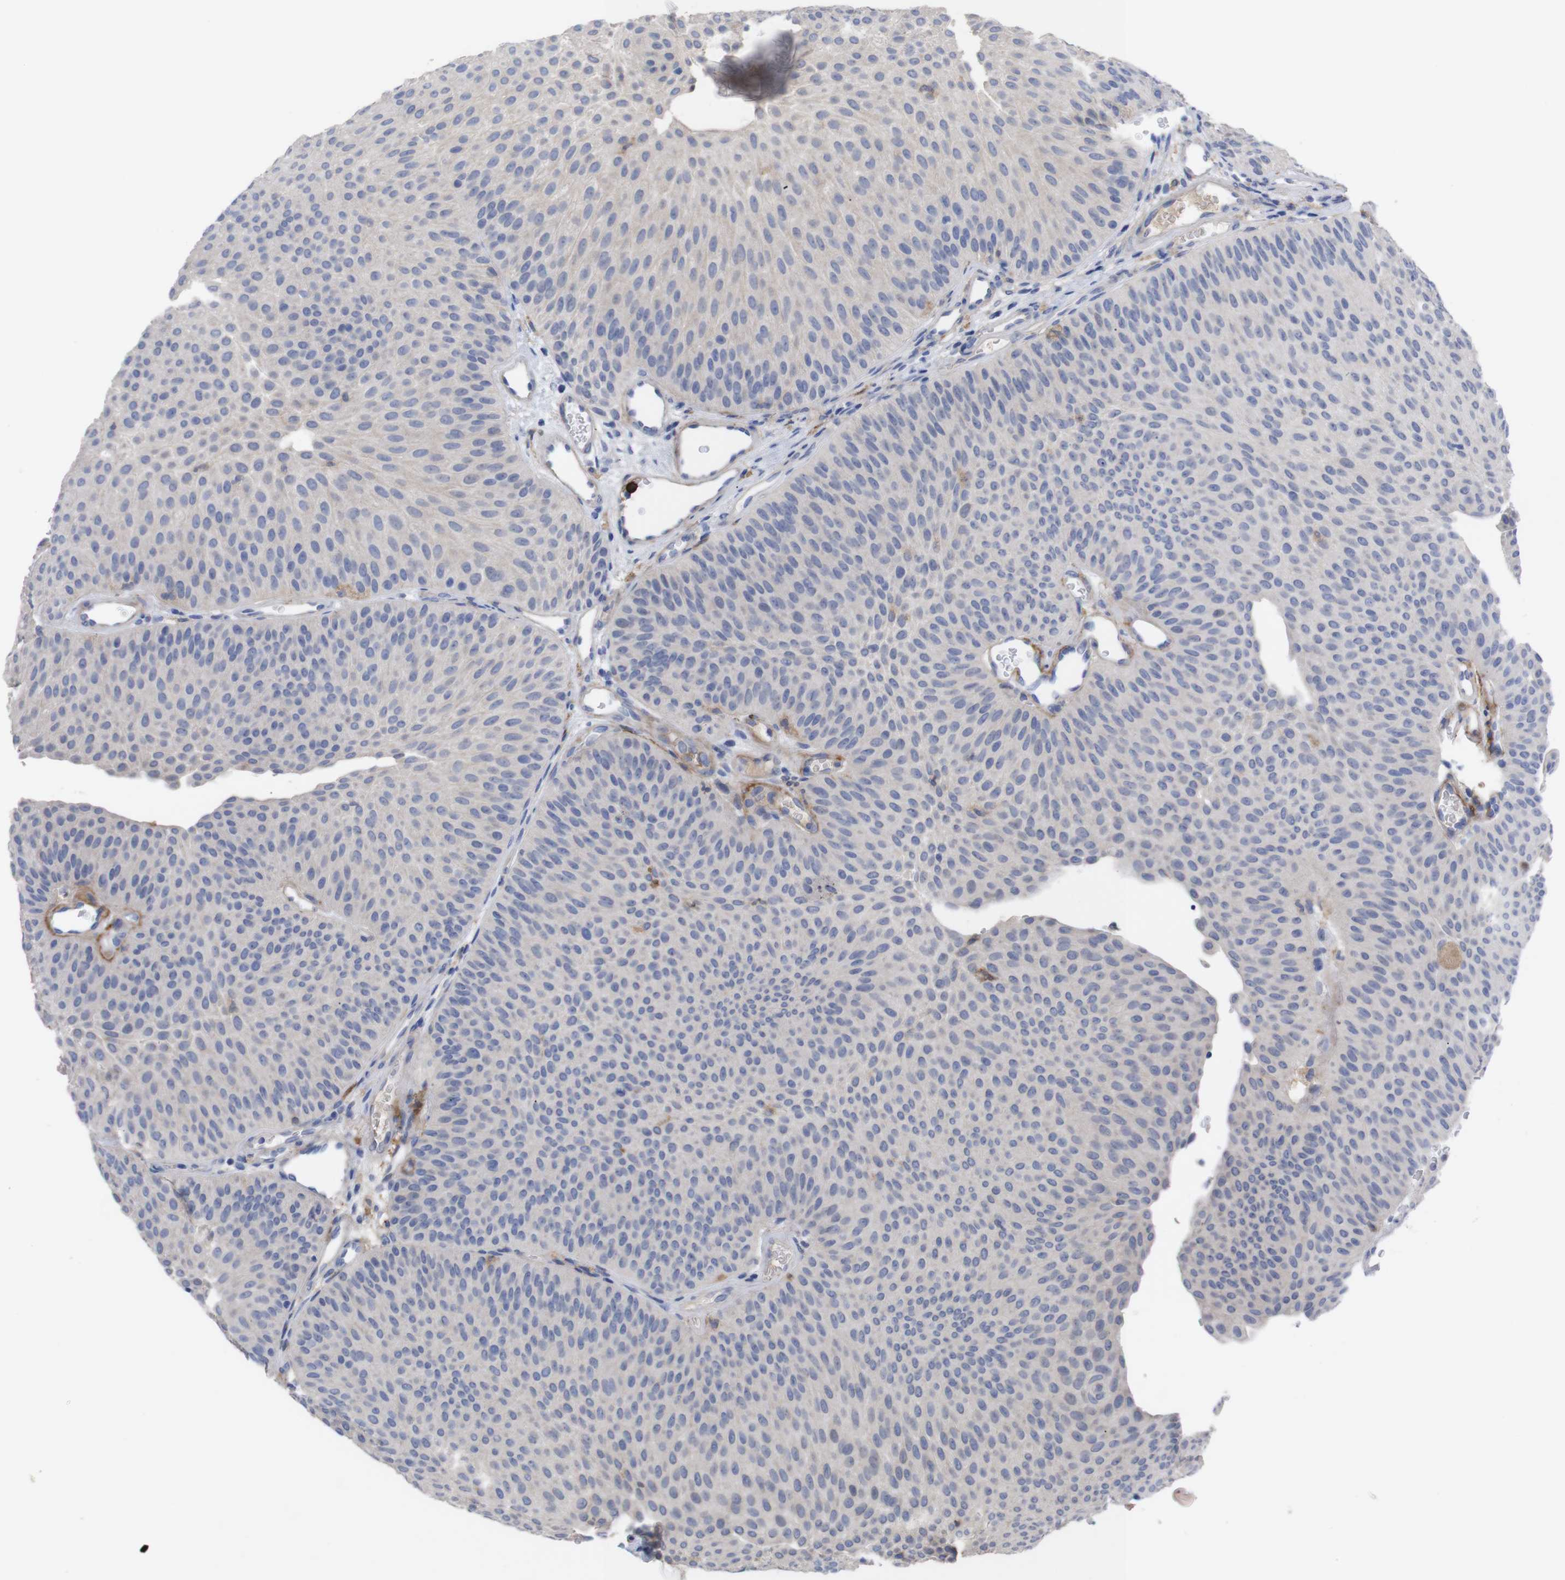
{"staining": {"intensity": "negative", "quantity": "none", "location": "none"}, "tissue": "urothelial cancer", "cell_type": "Tumor cells", "image_type": "cancer", "snomed": [{"axis": "morphology", "description": "Urothelial carcinoma, Low grade"}, {"axis": "topography", "description": "Urinary bladder"}], "caption": "Immunohistochemical staining of human urothelial cancer displays no significant staining in tumor cells.", "gene": "C5AR1", "patient": {"sex": "female", "age": 60}}